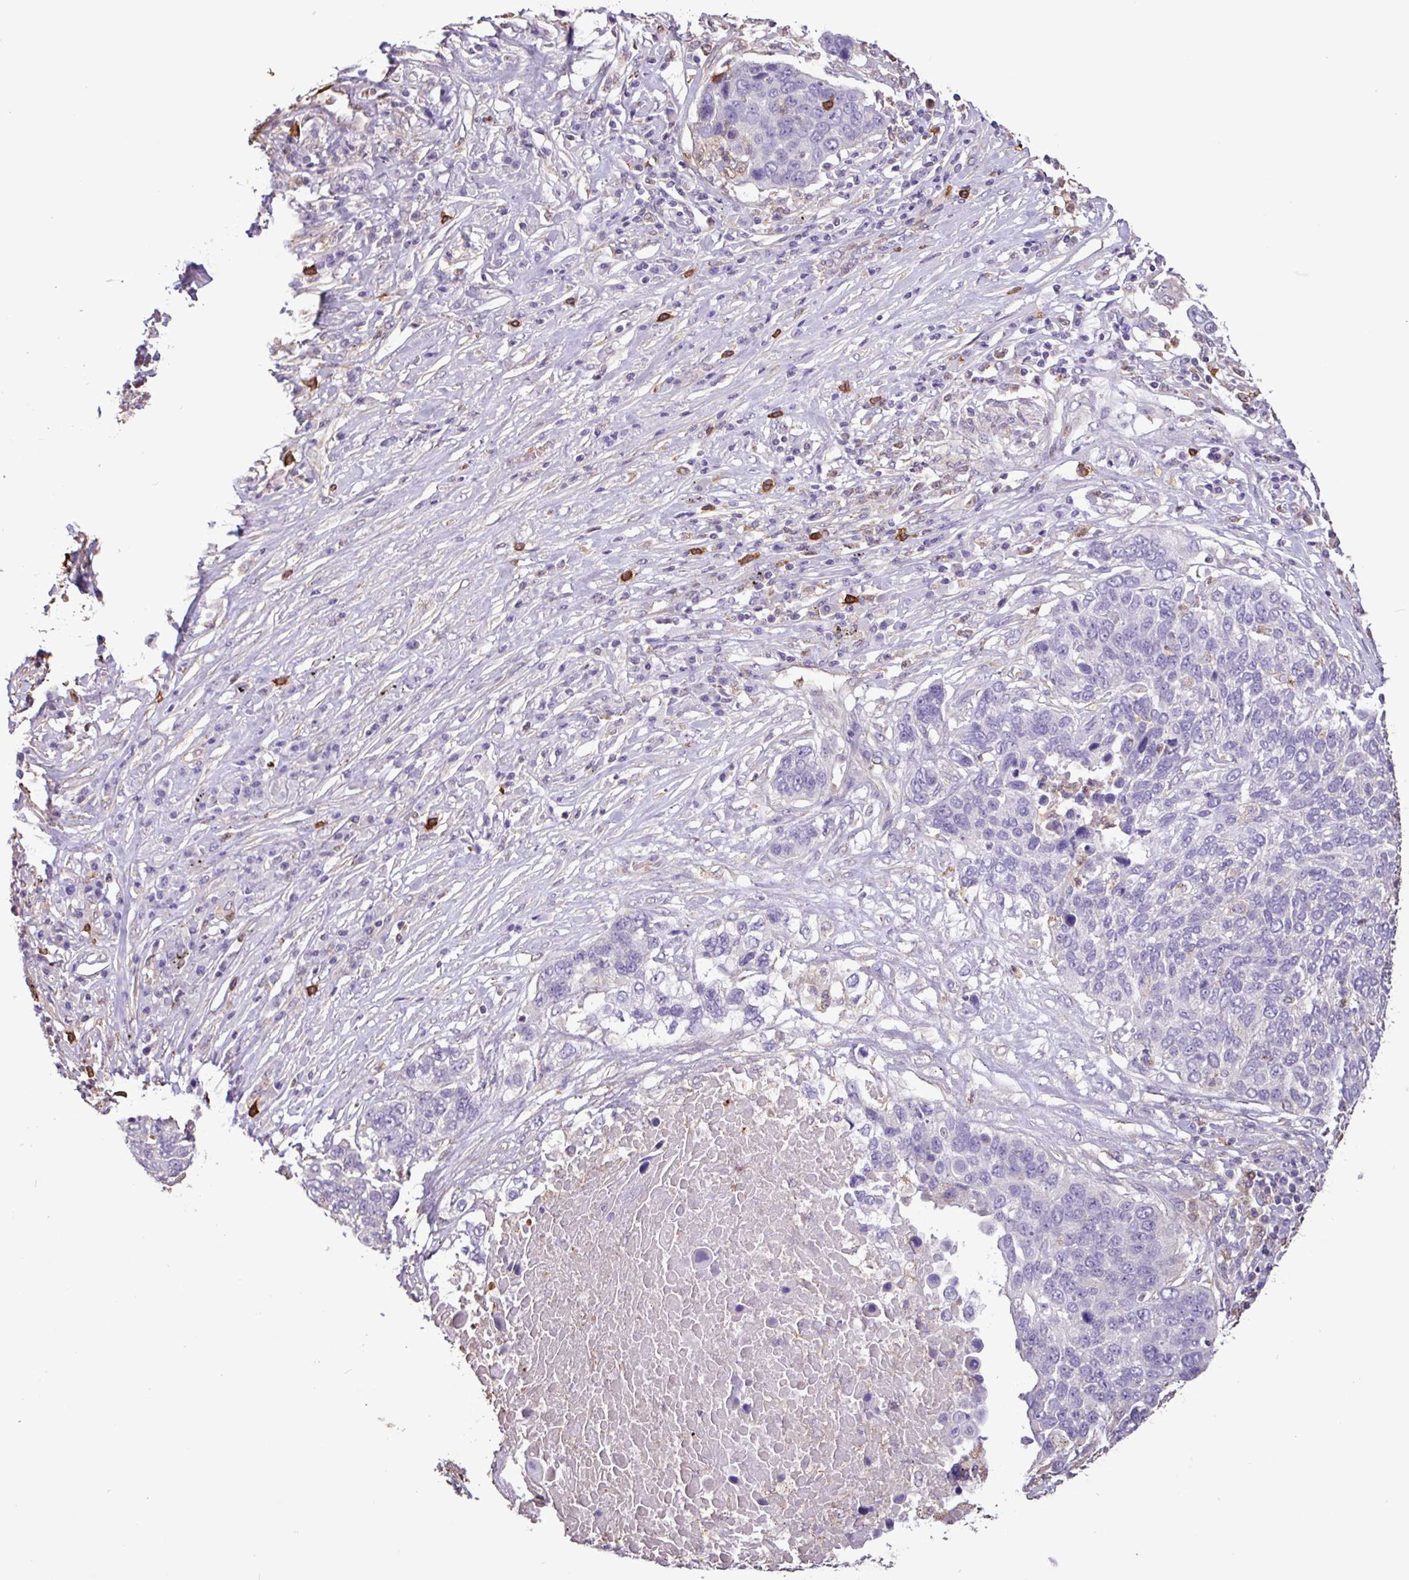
{"staining": {"intensity": "negative", "quantity": "none", "location": "none"}, "tissue": "lung cancer", "cell_type": "Tumor cells", "image_type": "cancer", "snomed": [{"axis": "morphology", "description": "Squamous cell carcinoma, NOS"}, {"axis": "topography", "description": "Lung"}], "caption": "High power microscopy histopathology image of an IHC micrograph of lung cancer, revealing no significant expression in tumor cells.", "gene": "CHST11", "patient": {"sex": "male", "age": 66}}